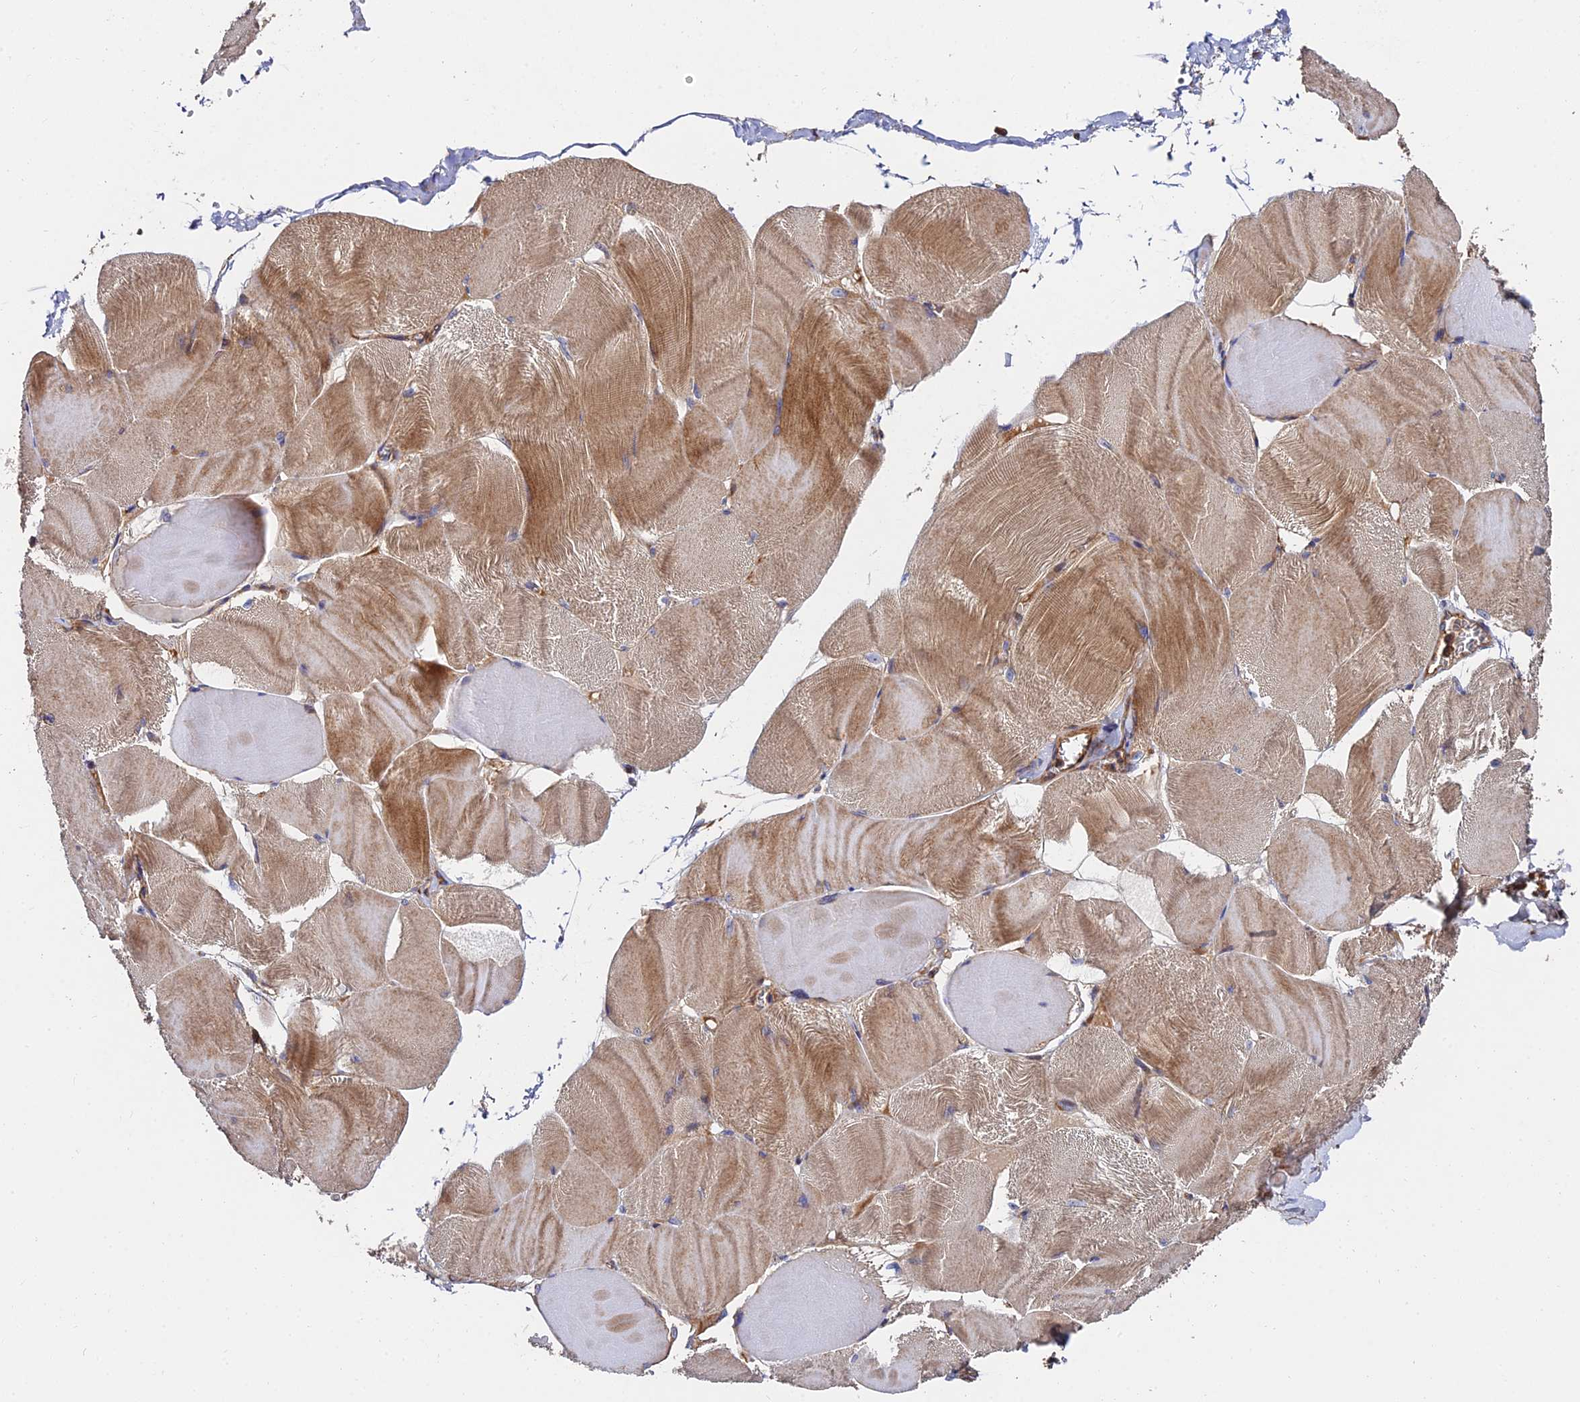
{"staining": {"intensity": "moderate", "quantity": ">75%", "location": "cytoplasmic/membranous"}, "tissue": "skeletal muscle", "cell_type": "Myocytes", "image_type": "normal", "snomed": [{"axis": "morphology", "description": "Normal tissue, NOS"}, {"axis": "morphology", "description": "Basal cell carcinoma"}, {"axis": "topography", "description": "Skeletal muscle"}], "caption": "This histopathology image exhibits IHC staining of unremarkable skeletal muscle, with medium moderate cytoplasmic/membranous staining in approximately >75% of myocytes.", "gene": "EXT1", "patient": {"sex": "female", "age": 64}}